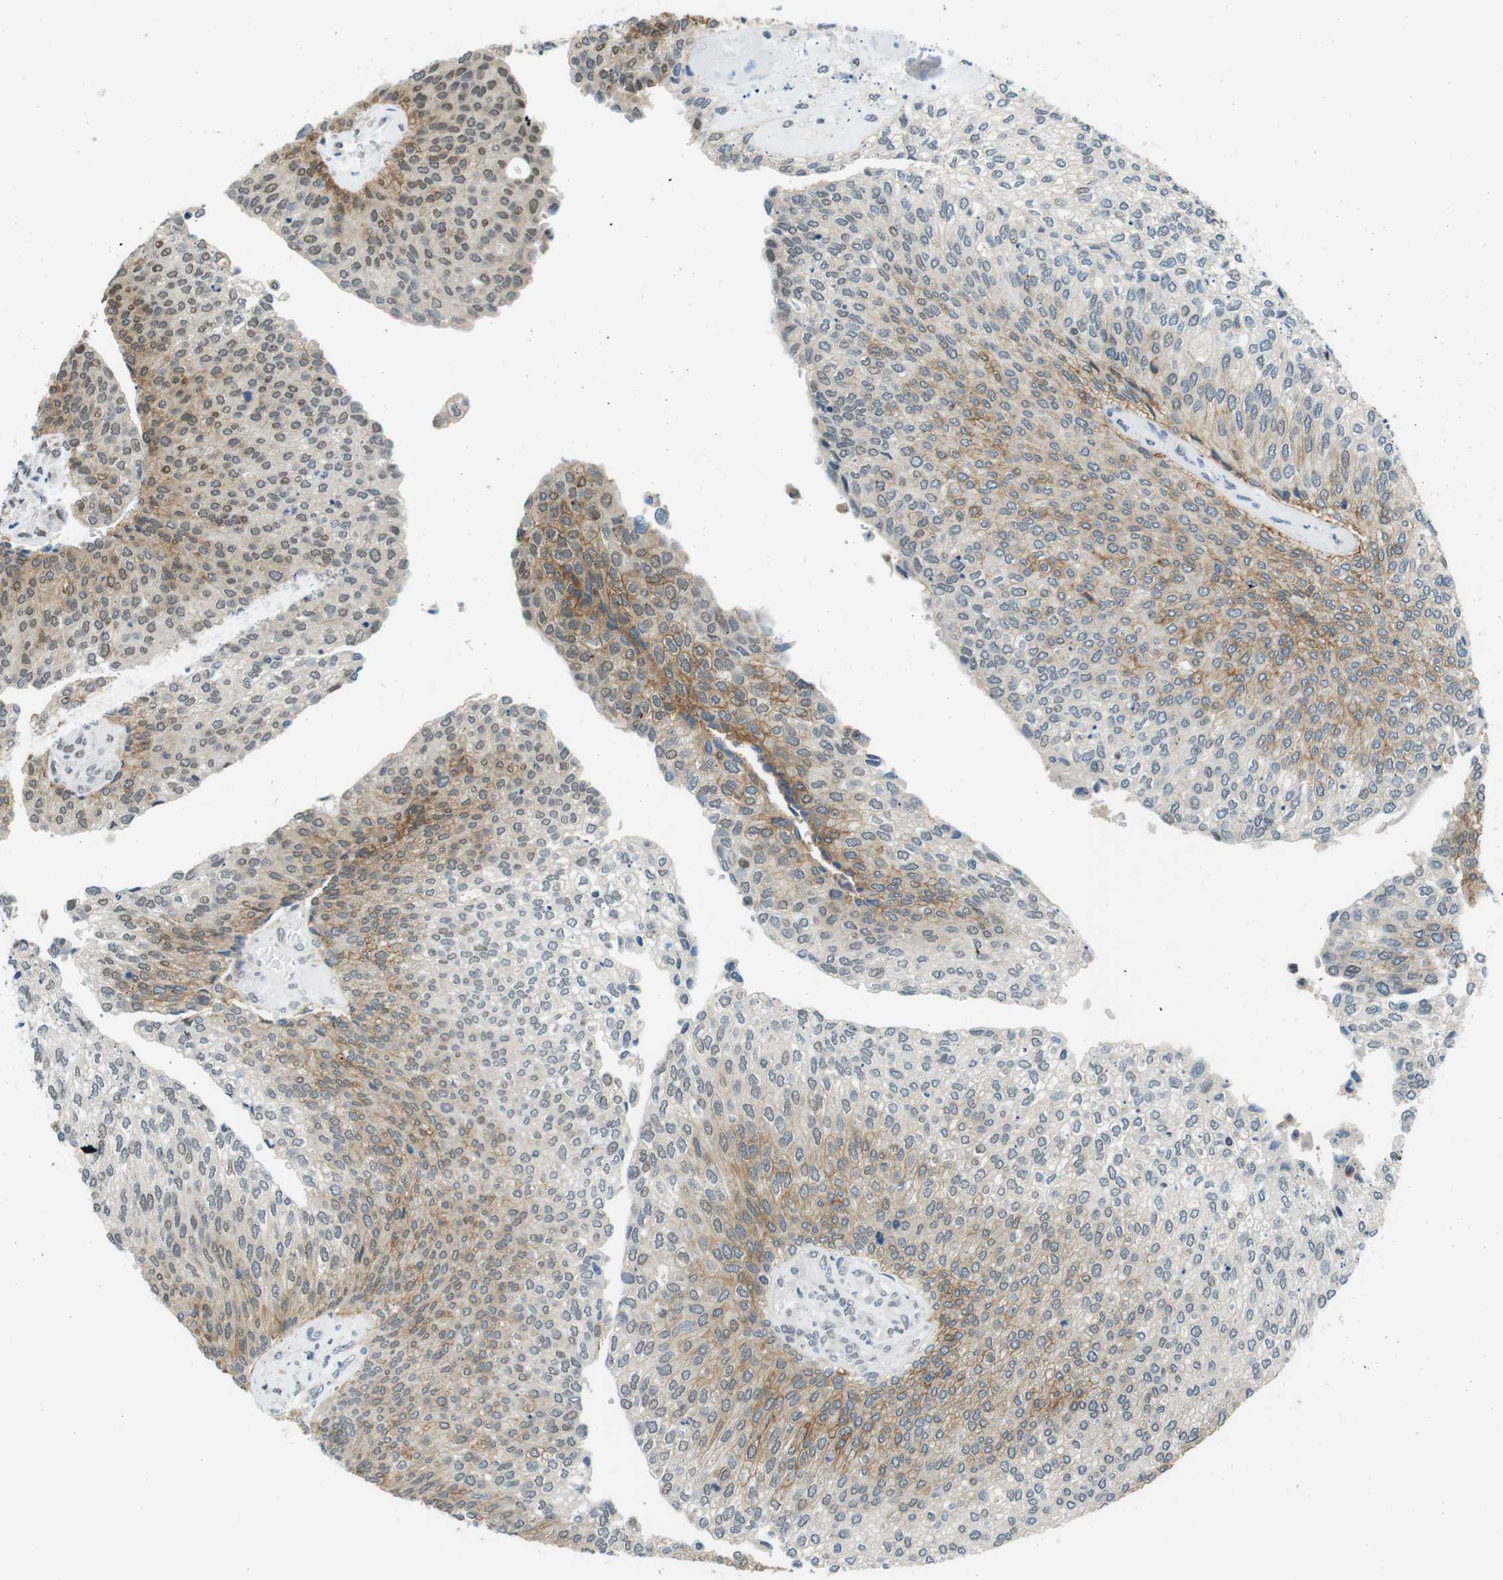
{"staining": {"intensity": "moderate", "quantity": "25%-75%", "location": "cytoplasmic/membranous"}, "tissue": "urothelial cancer", "cell_type": "Tumor cells", "image_type": "cancer", "snomed": [{"axis": "morphology", "description": "Urothelial carcinoma, Low grade"}, {"axis": "topography", "description": "Urinary bladder"}], "caption": "Brown immunohistochemical staining in low-grade urothelial carcinoma reveals moderate cytoplasmic/membranous staining in approximately 25%-75% of tumor cells. Nuclei are stained in blue.", "gene": "NEK4", "patient": {"sex": "female", "age": 79}}